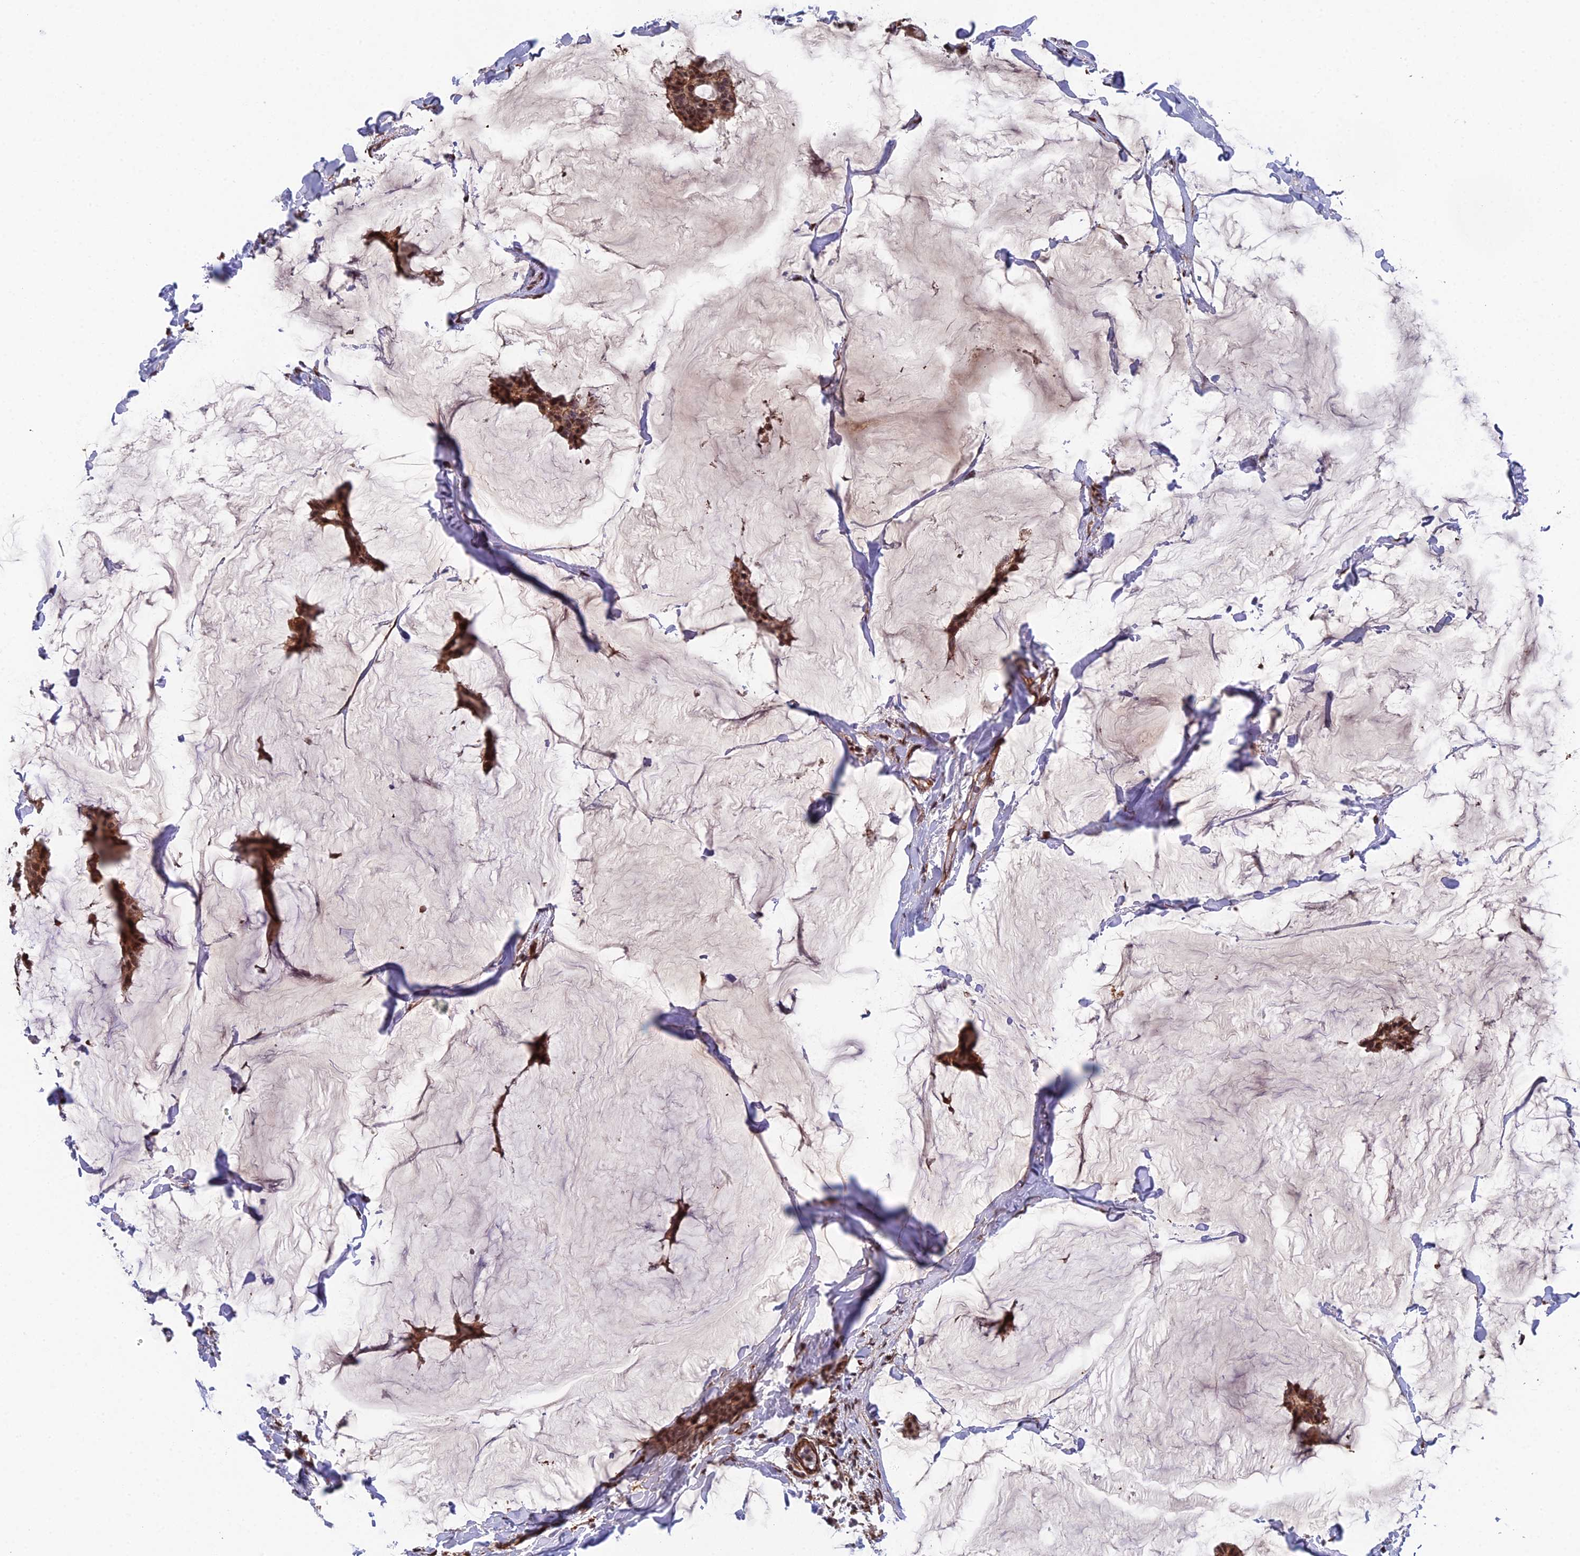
{"staining": {"intensity": "moderate", "quantity": ">75%", "location": "cytoplasmic/membranous,nuclear"}, "tissue": "breast cancer", "cell_type": "Tumor cells", "image_type": "cancer", "snomed": [{"axis": "morphology", "description": "Duct carcinoma"}, {"axis": "topography", "description": "Breast"}], "caption": "Immunohistochemistry (IHC) micrograph of neoplastic tissue: breast cancer (infiltrating ductal carcinoma) stained using immunohistochemistry (IHC) demonstrates medium levels of moderate protein expression localized specifically in the cytoplasmic/membranous and nuclear of tumor cells, appearing as a cytoplasmic/membranous and nuclear brown color.", "gene": "XKR9", "patient": {"sex": "female", "age": 93}}